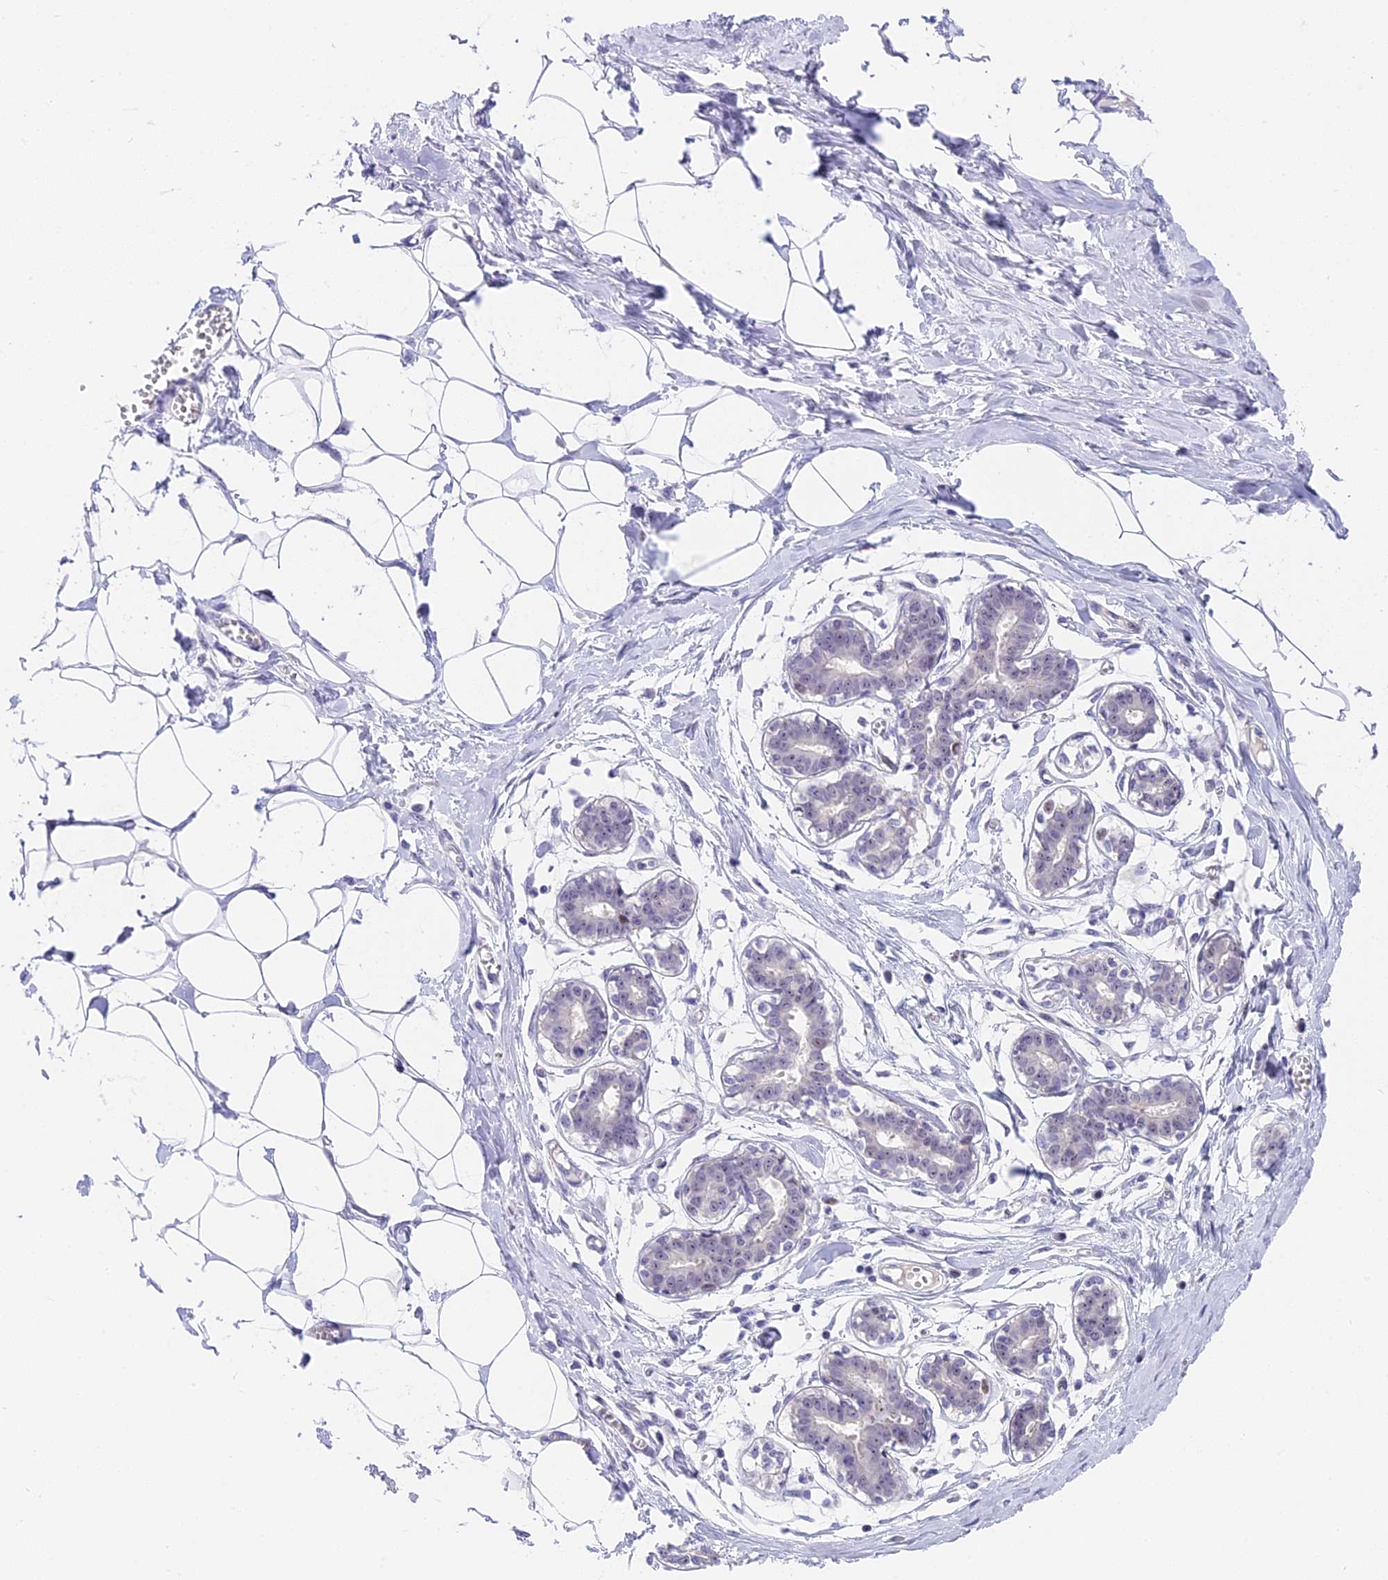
{"staining": {"intensity": "negative", "quantity": "none", "location": "none"}, "tissue": "breast", "cell_type": "Adipocytes", "image_type": "normal", "snomed": [{"axis": "morphology", "description": "Normal tissue, NOS"}, {"axis": "topography", "description": "Breast"}], "caption": "The micrograph exhibits no staining of adipocytes in normal breast. (DAB IHC visualized using brightfield microscopy, high magnification).", "gene": "MIDN", "patient": {"sex": "female", "age": 27}}